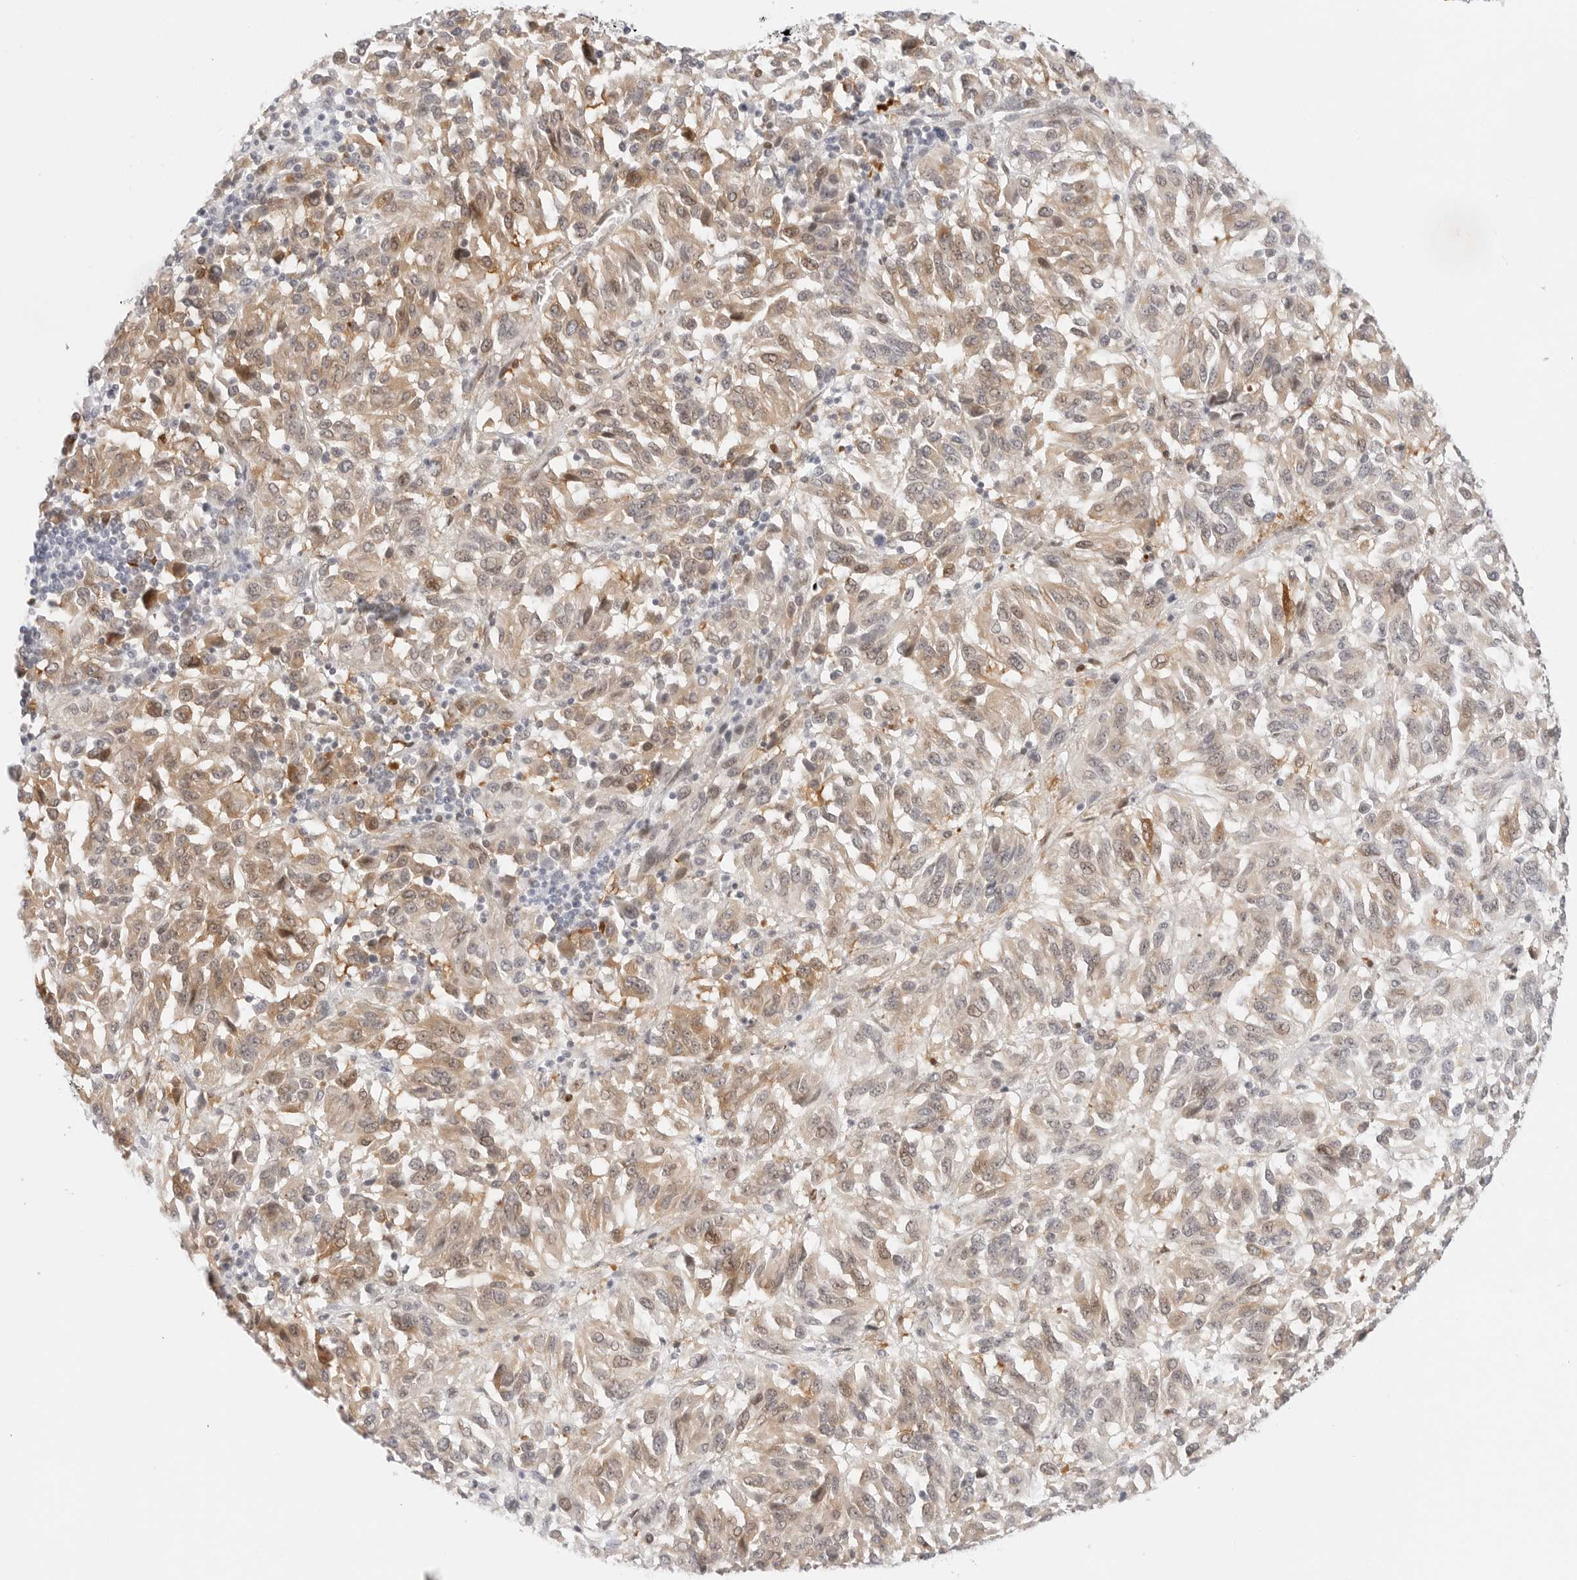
{"staining": {"intensity": "moderate", "quantity": ">75%", "location": "cytoplasmic/membranous"}, "tissue": "melanoma", "cell_type": "Tumor cells", "image_type": "cancer", "snomed": [{"axis": "morphology", "description": "Malignant melanoma, Metastatic site"}, {"axis": "topography", "description": "Lung"}], "caption": "The histopathology image shows staining of melanoma, revealing moderate cytoplasmic/membranous protein positivity (brown color) within tumor cells.", "gene": "SPIDR", "patient": {"sex": "male", "age": 64}}